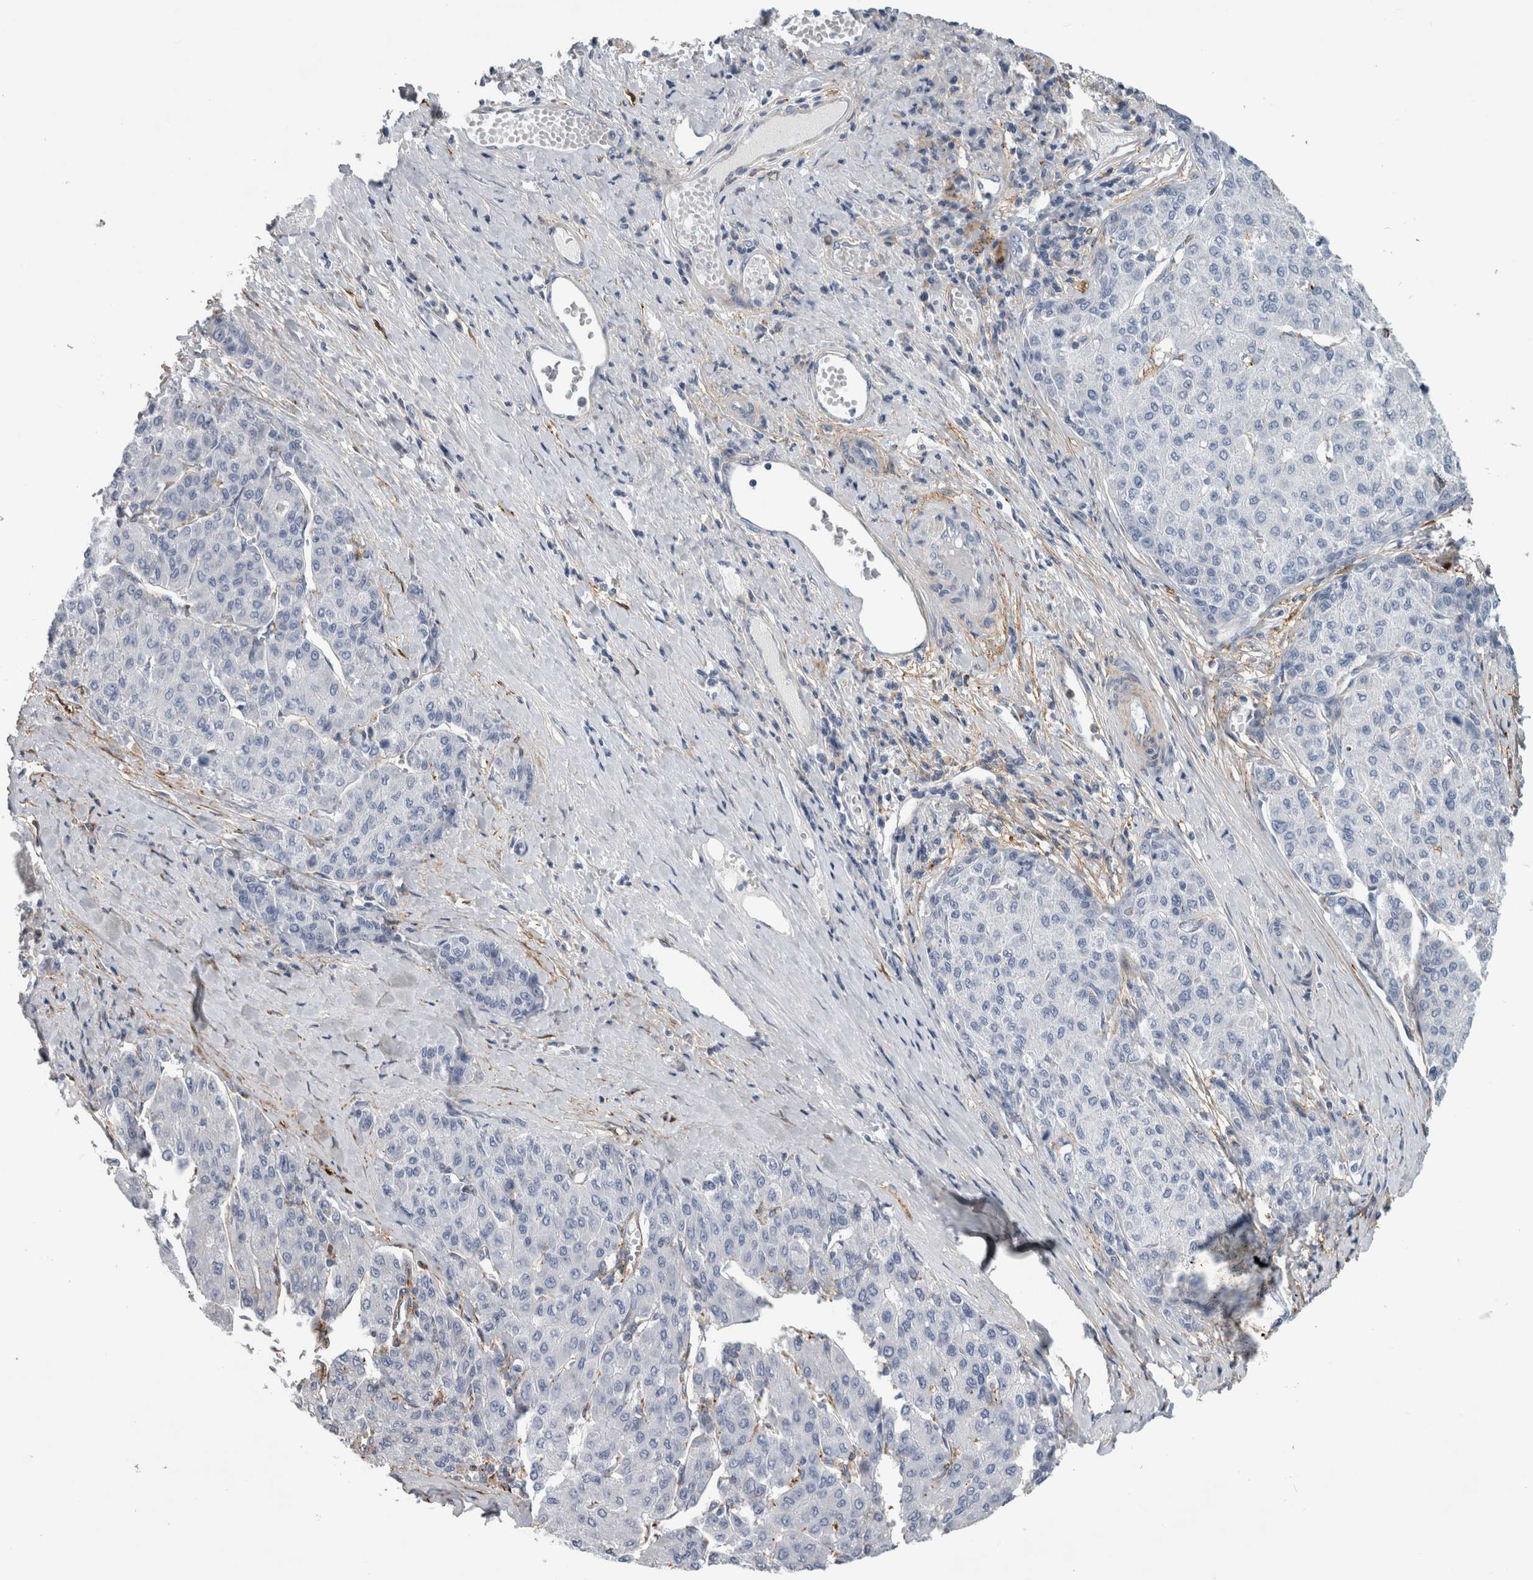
{"staining": {"intensity": "negative", "quantity": "none", "location": "none"}, "tissue": "liver cancer", "cell_type": "Tumor cells", "image_type": "cancer", "snomed": [{"axis": "morphology", "description": "Carcinoma, Hepatocellular, NOS"}, {"axis": "topography", "description": "Liver"}], "caption": "This image is of hepatocellular carcinoma (liver) stained with IHC to label a protein in brown with the nuclei are counter-stained blue. There is no staining in tumor cells.", "gene": "DNAJC24", "patient": {"sex": "male", "age": 65}}